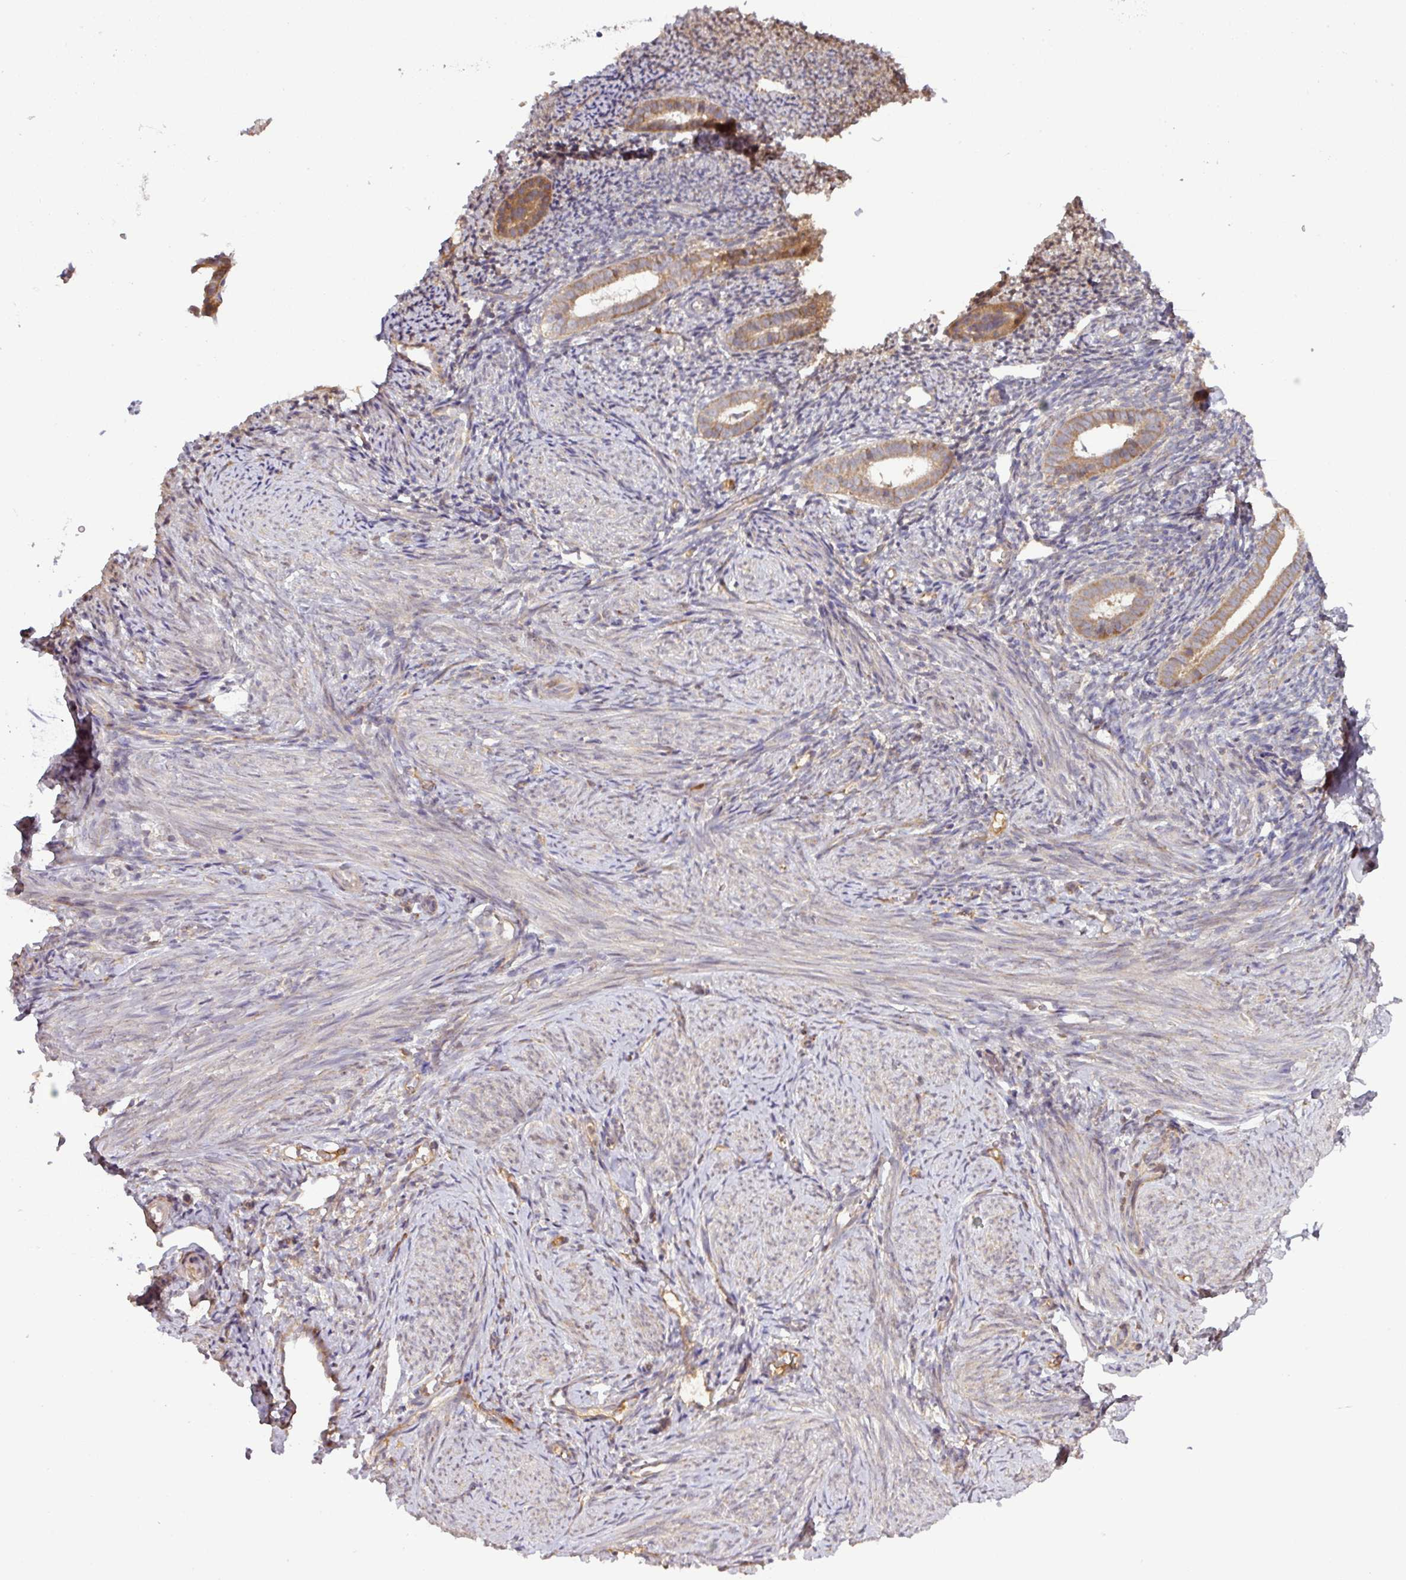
{"staining": {"intensity": "moderate", "quantity": ">75%", "location": "cytoplasmic/membranous"}, "tissue": "endometrium", "cell_type": "Cells in endometrial stroma", "image_type": "normal", "snomed": [{"axis": "morphology", "description": "Normal tissue, NOS"}, {"axis": "topography", "description": "Endometrium"}], "caption": "About >75% of cells in endometrial stroma in normal human endometrium reveal moderate cytoplasmic/membranous protein positivity as visualized by brown immunohistochemical staining.", "gene": "GALP", "patient": {"sex": "female", "age": 39}}